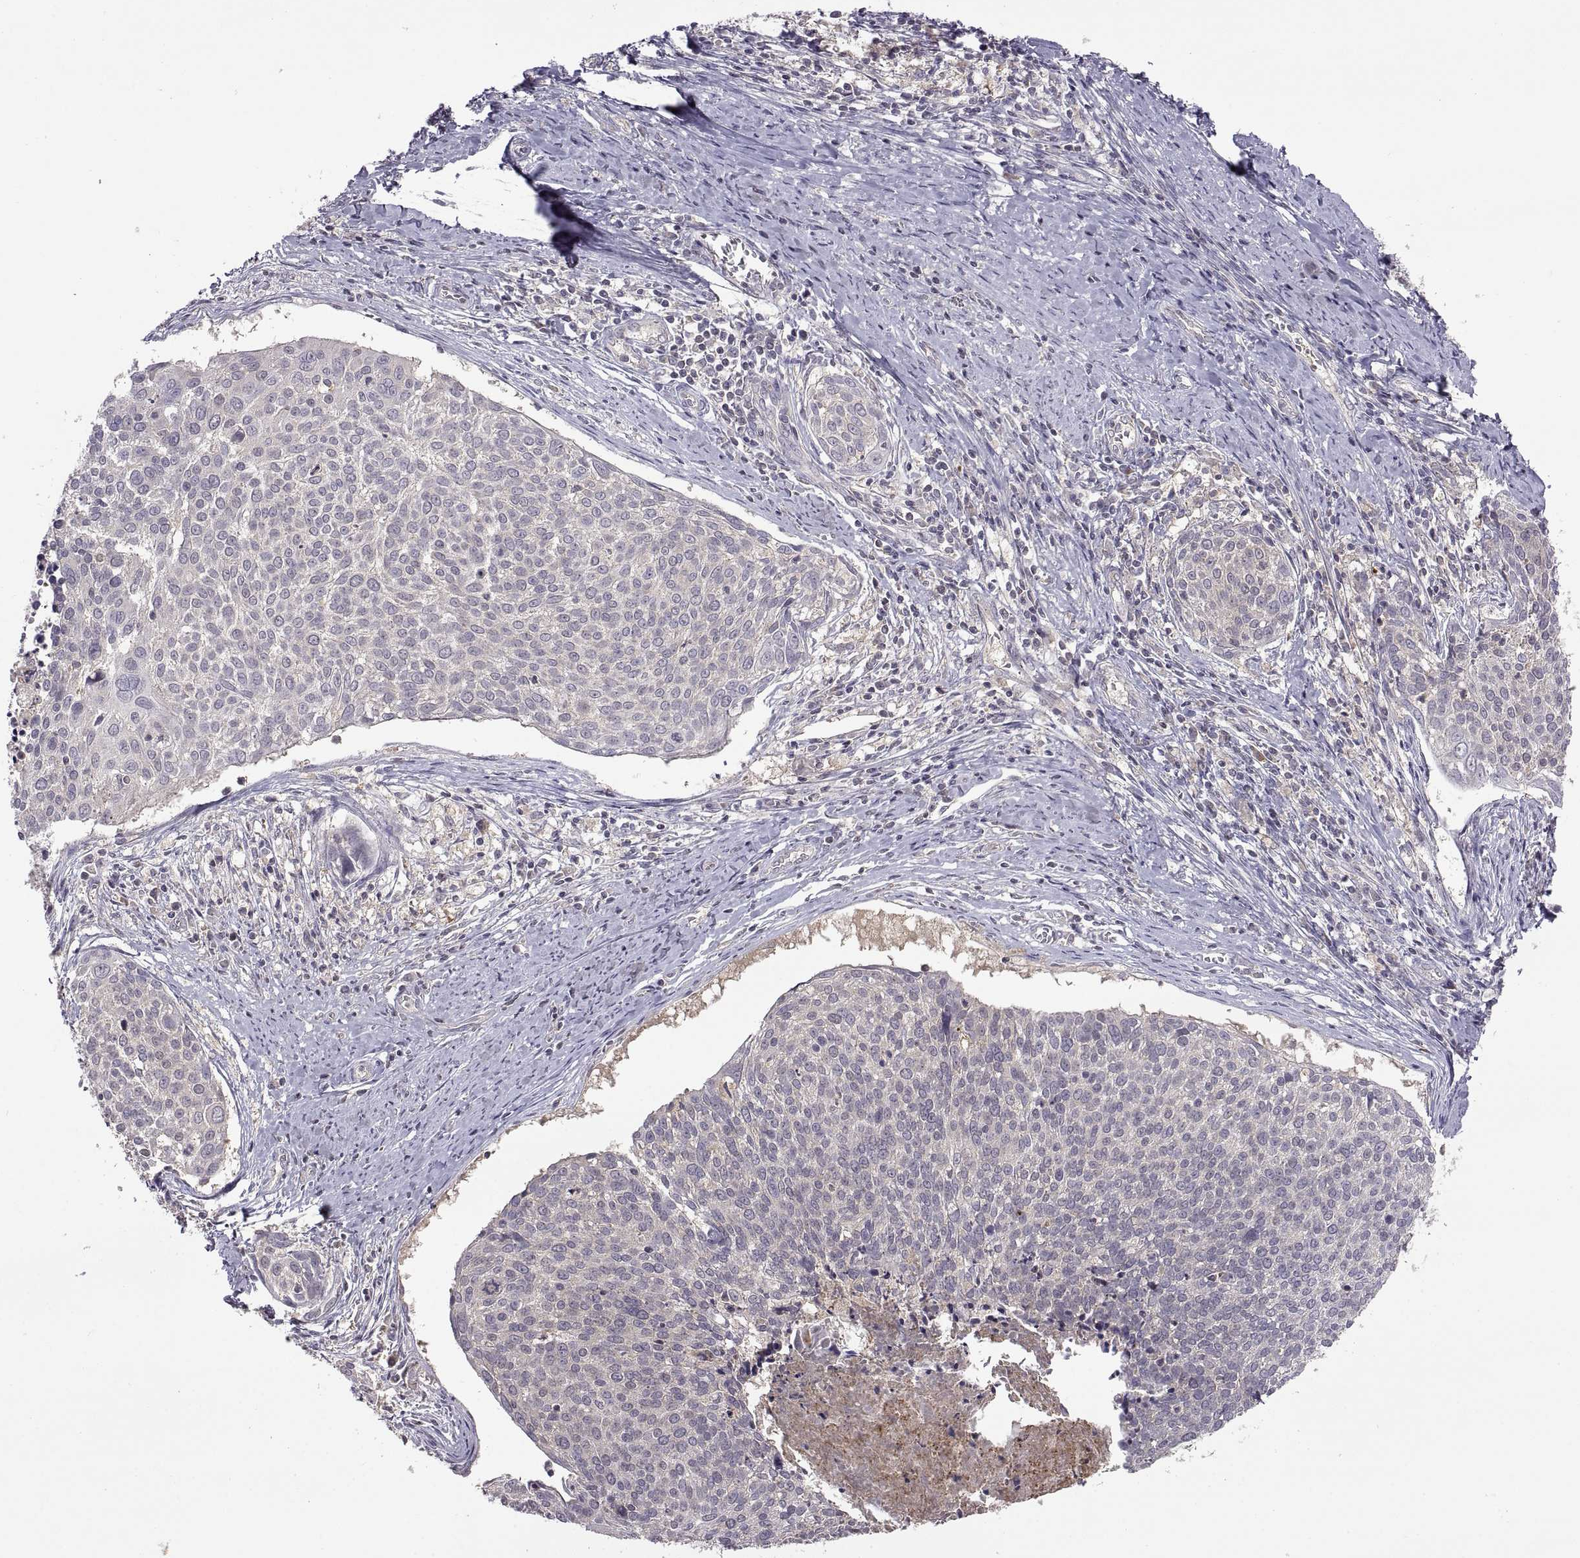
{"staining": {"intensity": "negative", "quantity": "none", "location": "none"}, "tissue": "cervical cancer", "cell_type": "Tumor cells", "image_type": "cancer", "snomed": [{"axis": "morphology", "description": "Squamous cell carcinoma, NOS"}, {"axis": "topography", "description": "Cervix"}], "caption": "A histopathology image of human cervical squamous cell carcinoma is negative for staining in tumor cells. (IHC, brightfield microscopy, high magnification).", "gene": "NMNAT2", "patient": {"sex": "female", "age": 39}}